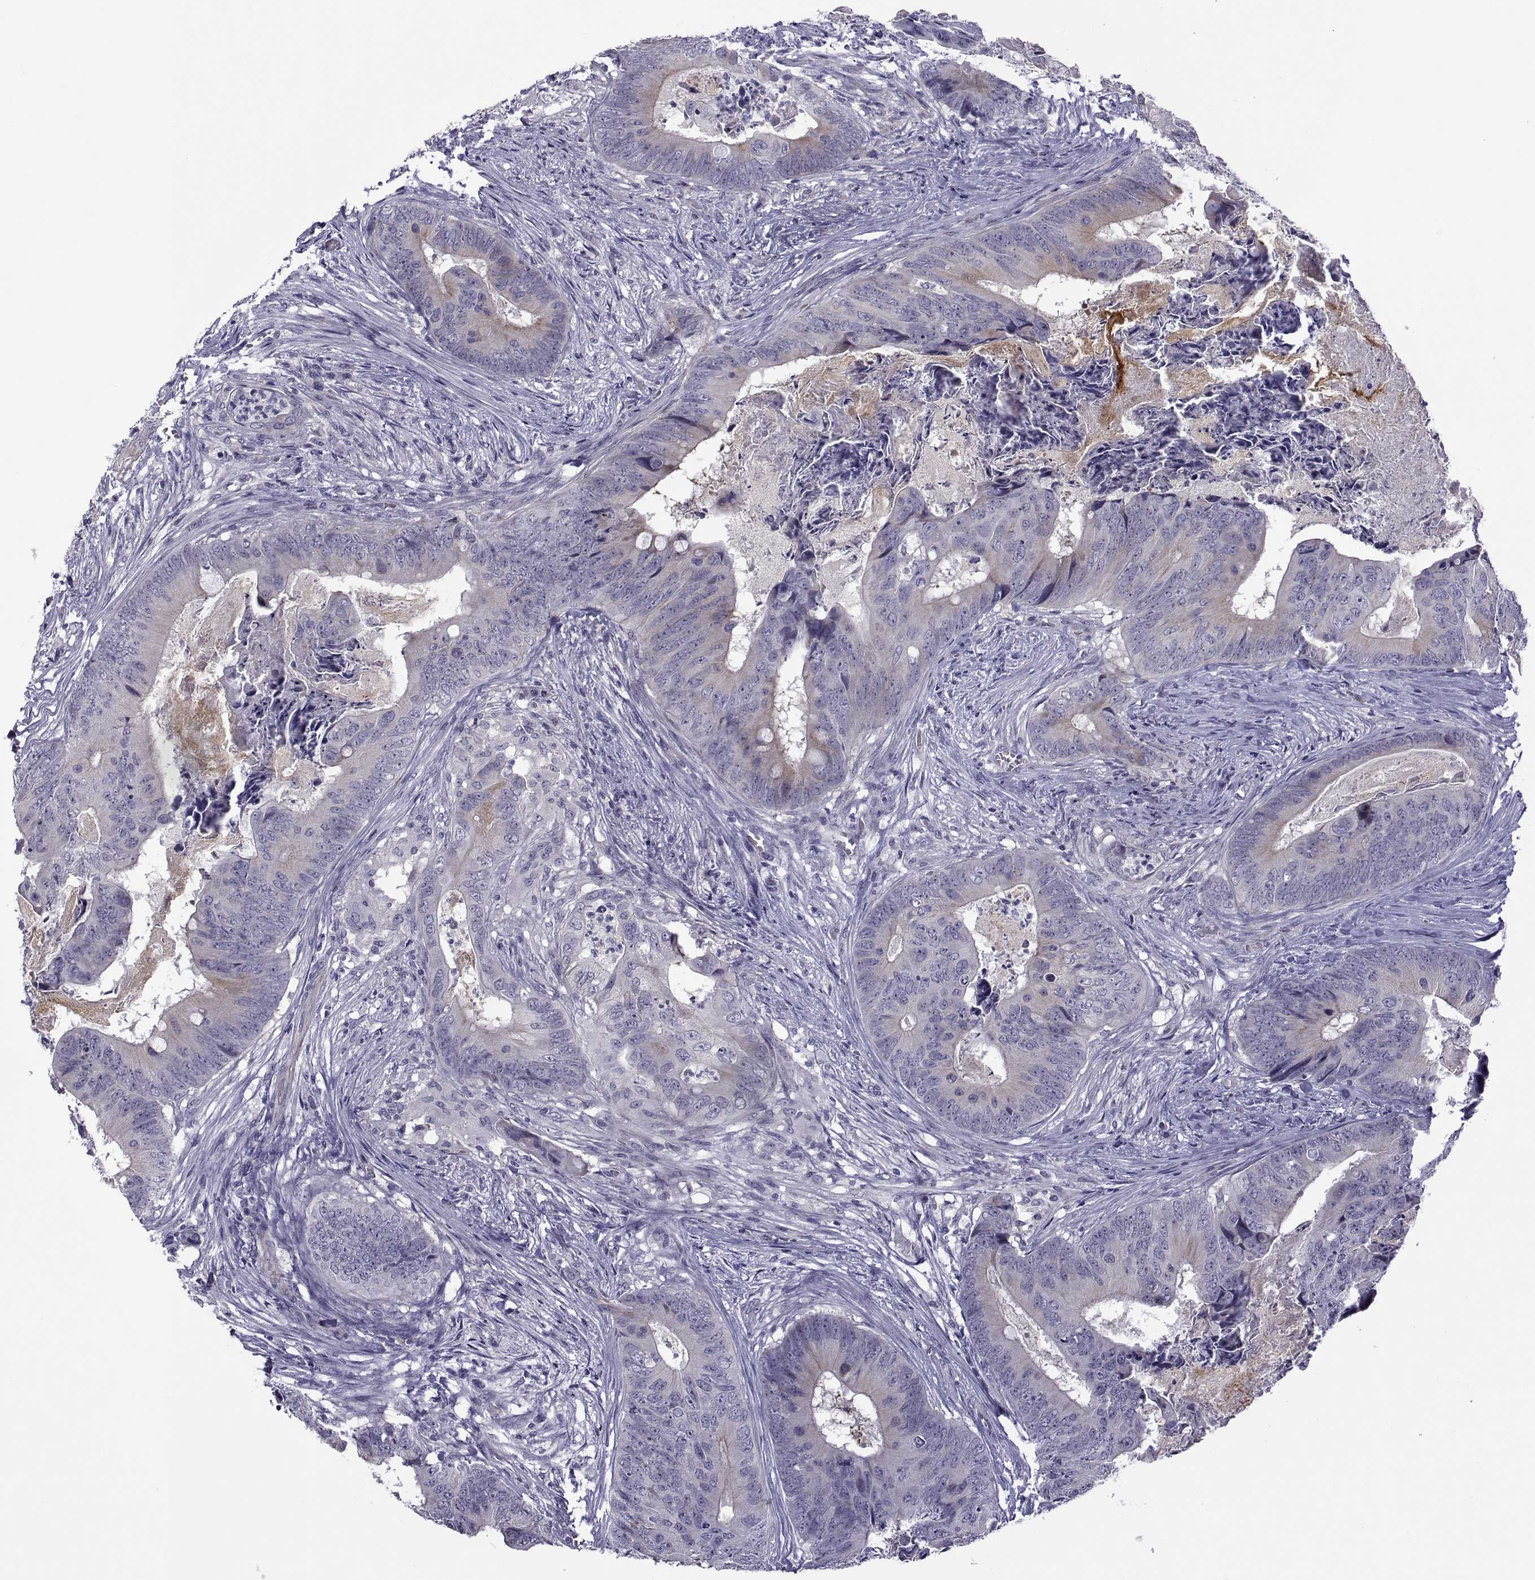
{"staining": {"intensity": "weak", "quantity": "<25%", "location": "cytoplasmic/membranous"}, "tissue": "colorectal cancer", "cell_type": "Tumor cells", "image_type": "cancer", "snomed": [{"axis": "morphology", "description": "Adenocarcinoma, NOS"}, {"axis": "topography", "description": "Colon"}], "caption": "Colorectal cancer was stained to show a protein in brown. There is no significant expression in tumor cells.", "gene": "TMEM158", "patient": {"sex": "male", "age": 84}}